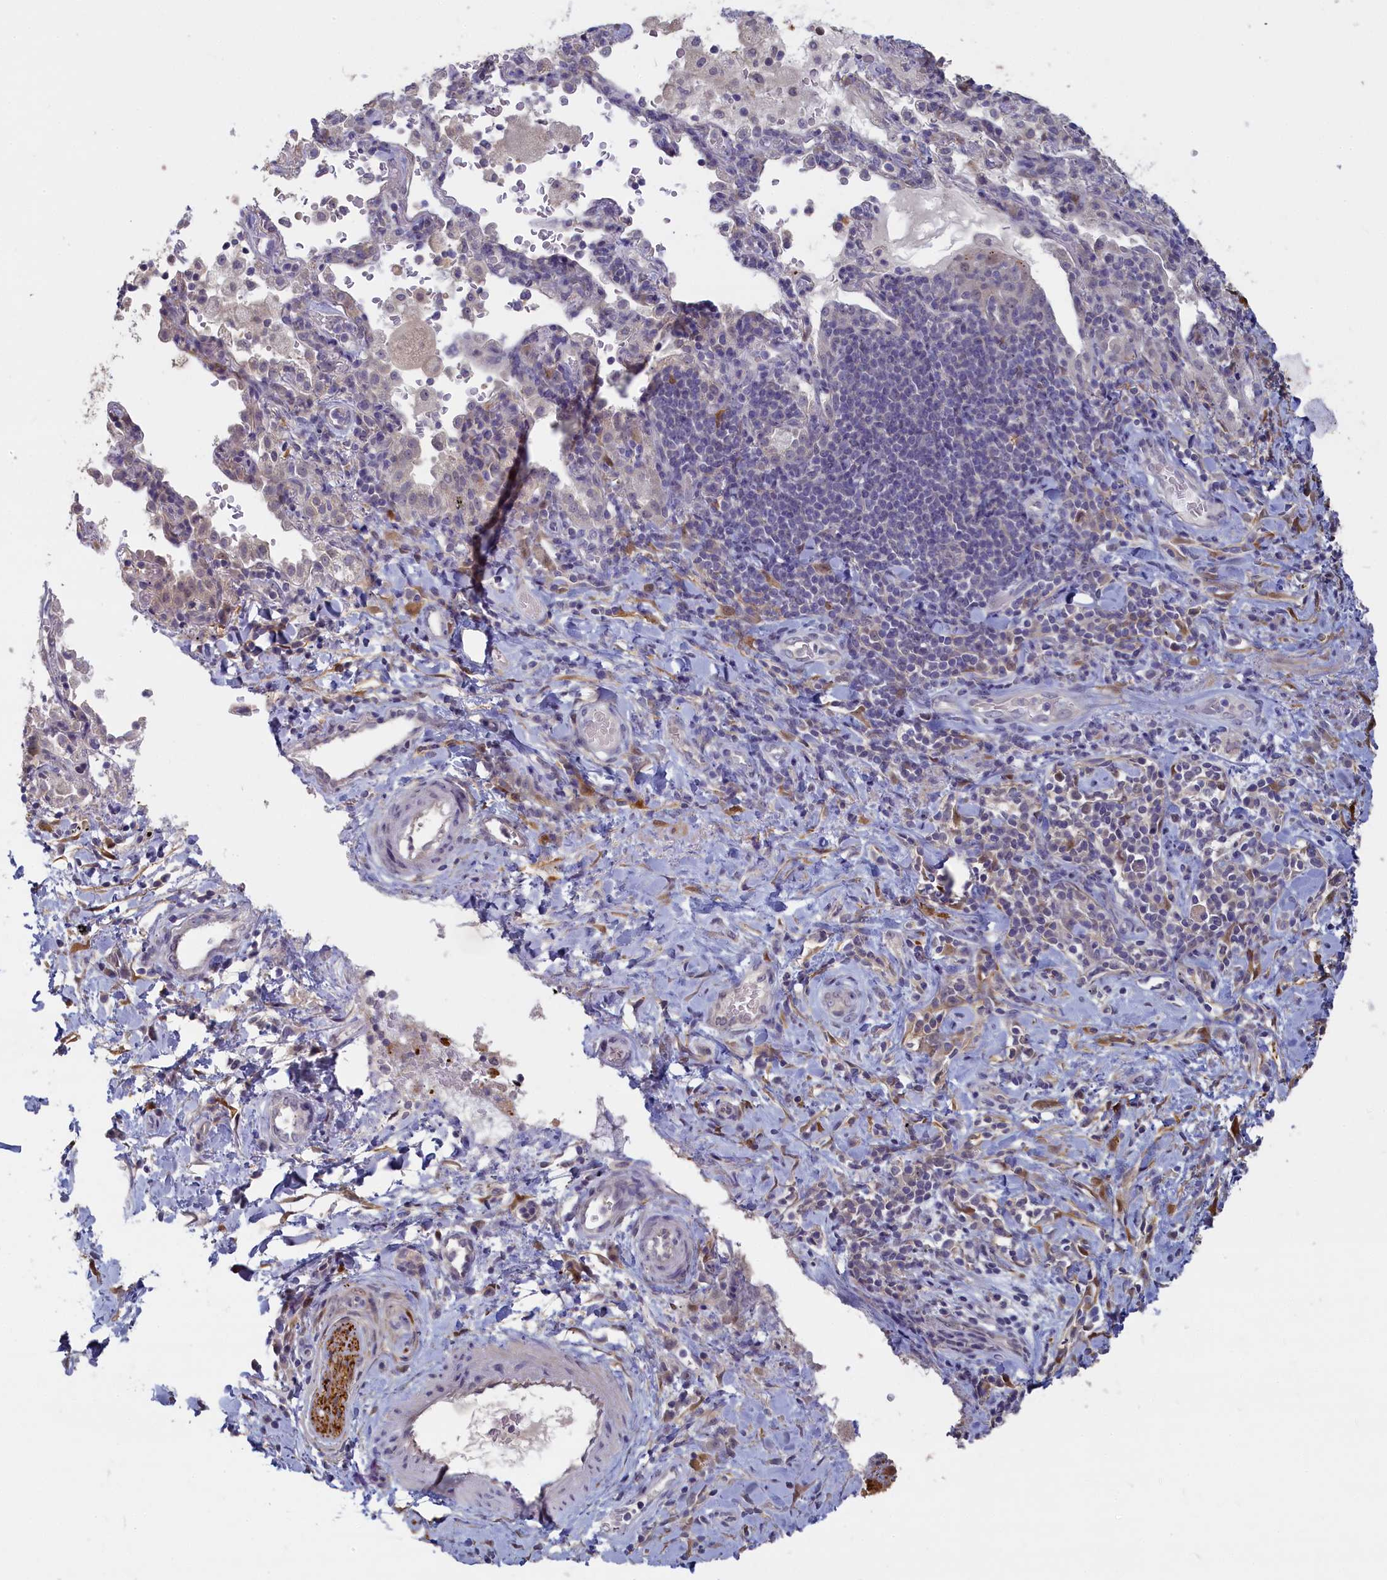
{"staining": {"intensity": "negative", "quantity": "none", "location": "none"}, "tissue": "adipose tissue", "cell_type": "Adipocytes", "image_type": "normal", "snomed": [{"axis": "morphology", "description": "Normal tissue, NOS"}, {"axis": "morphology", "description": "Squamous cell carcinoma, NOS"}, {"axis": "topography", "description": "Bronchus"}, {"axis": "topography", "description": "Lung"}], "caption": "DAB immunohistochemical staining of unremarkable adipose tissue exhibits no significant staining in adipocytes.", "gene": "UCHL3", "patient": {"sex": "male", "age": 64}}